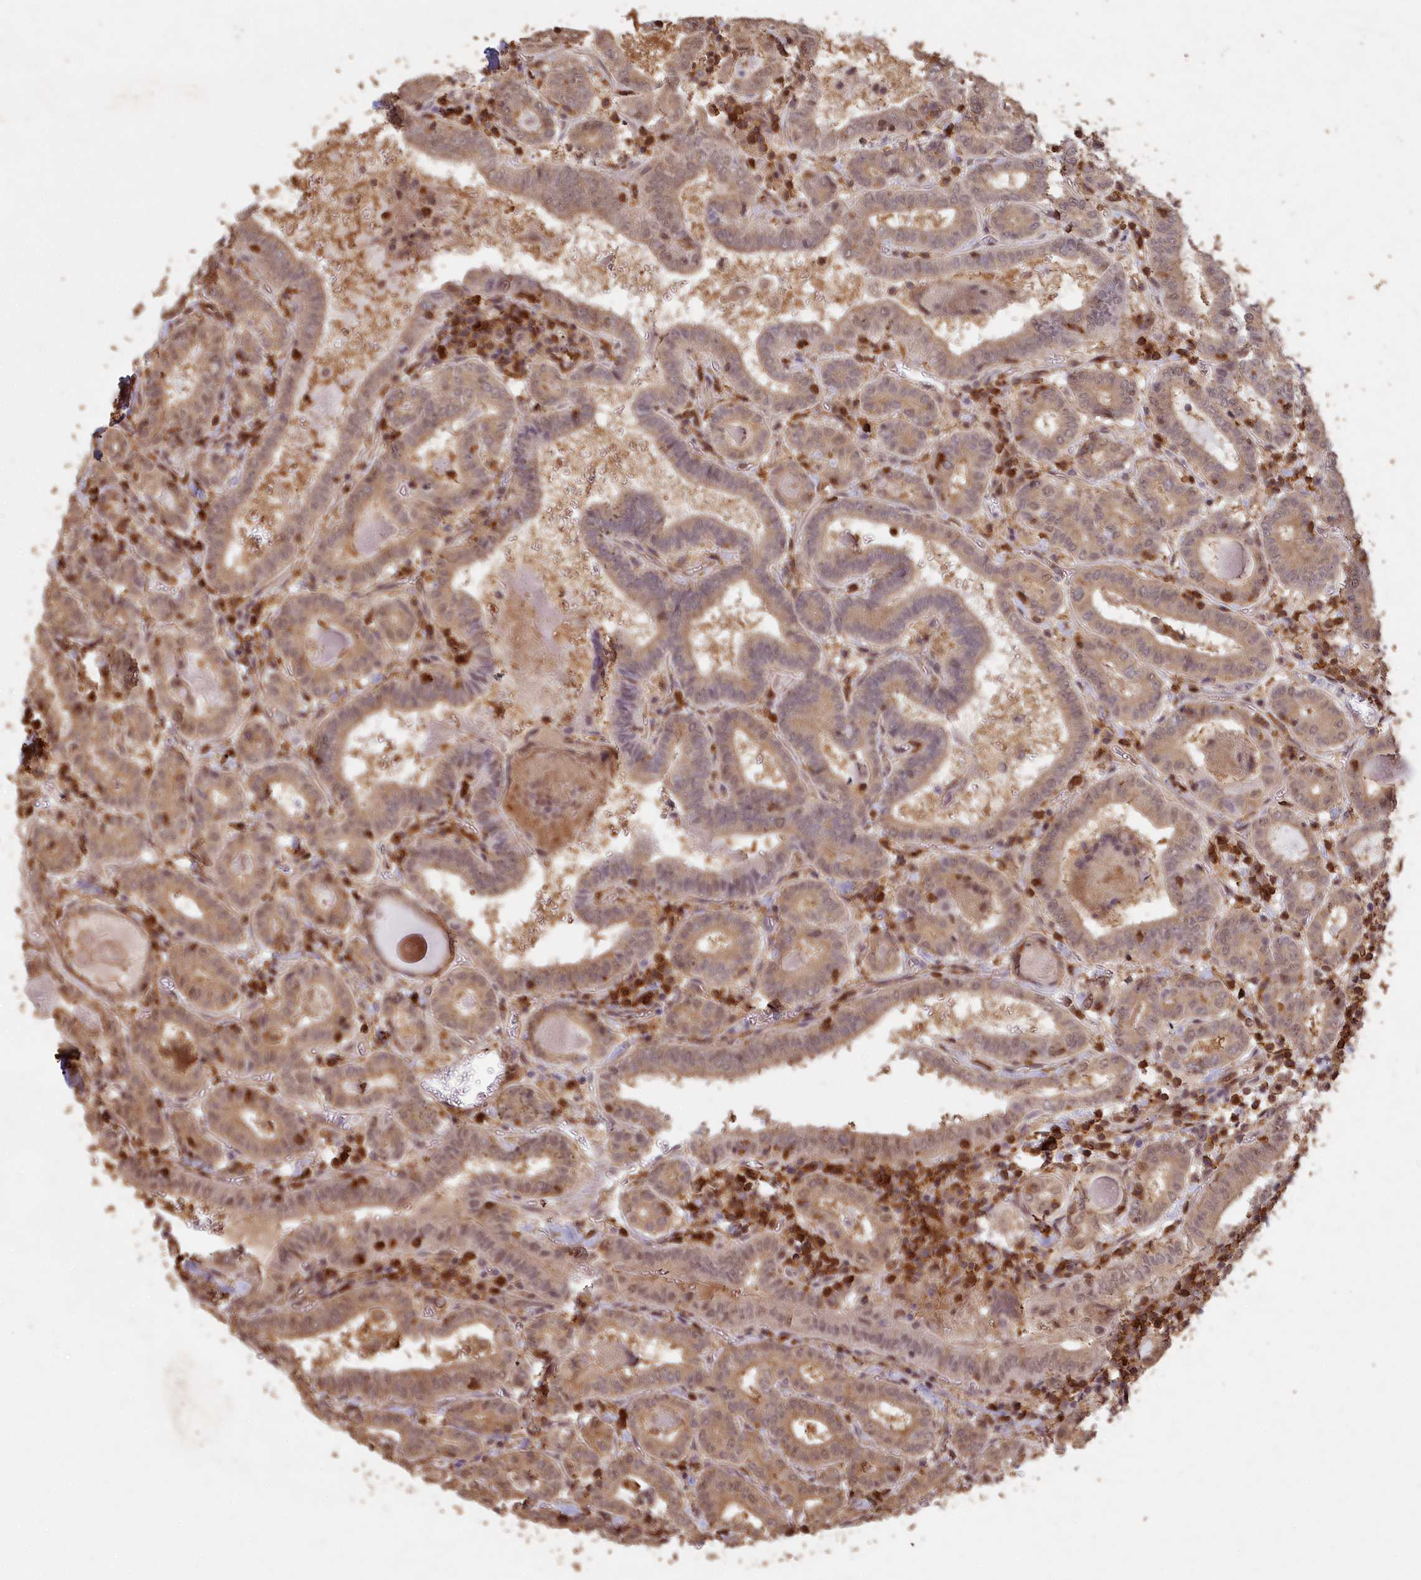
{"staining": {"intensity": "weak", "quantity": ">75%", "location": "cytoplasmic/membranous,nuclear"}, "tissue": "thyroid cancer", "cell_type": "Tumor cells", "image_type": "cancer", "snomed": [{"axis": "morphology", "description": "Papillary adenocarcinoma, NOS"}, {"axis": "topography", "description": "Thyroid gland"}], "caption": "Immunohistochemical staining of human thyroid papillary adenocarcinoma demonstrates weak cytoplasmic/membranous and nuclear protein positivity in about >75% of tumor cells.", "gene": "MADD", "patient": {"sex": "female", "age": 72}}